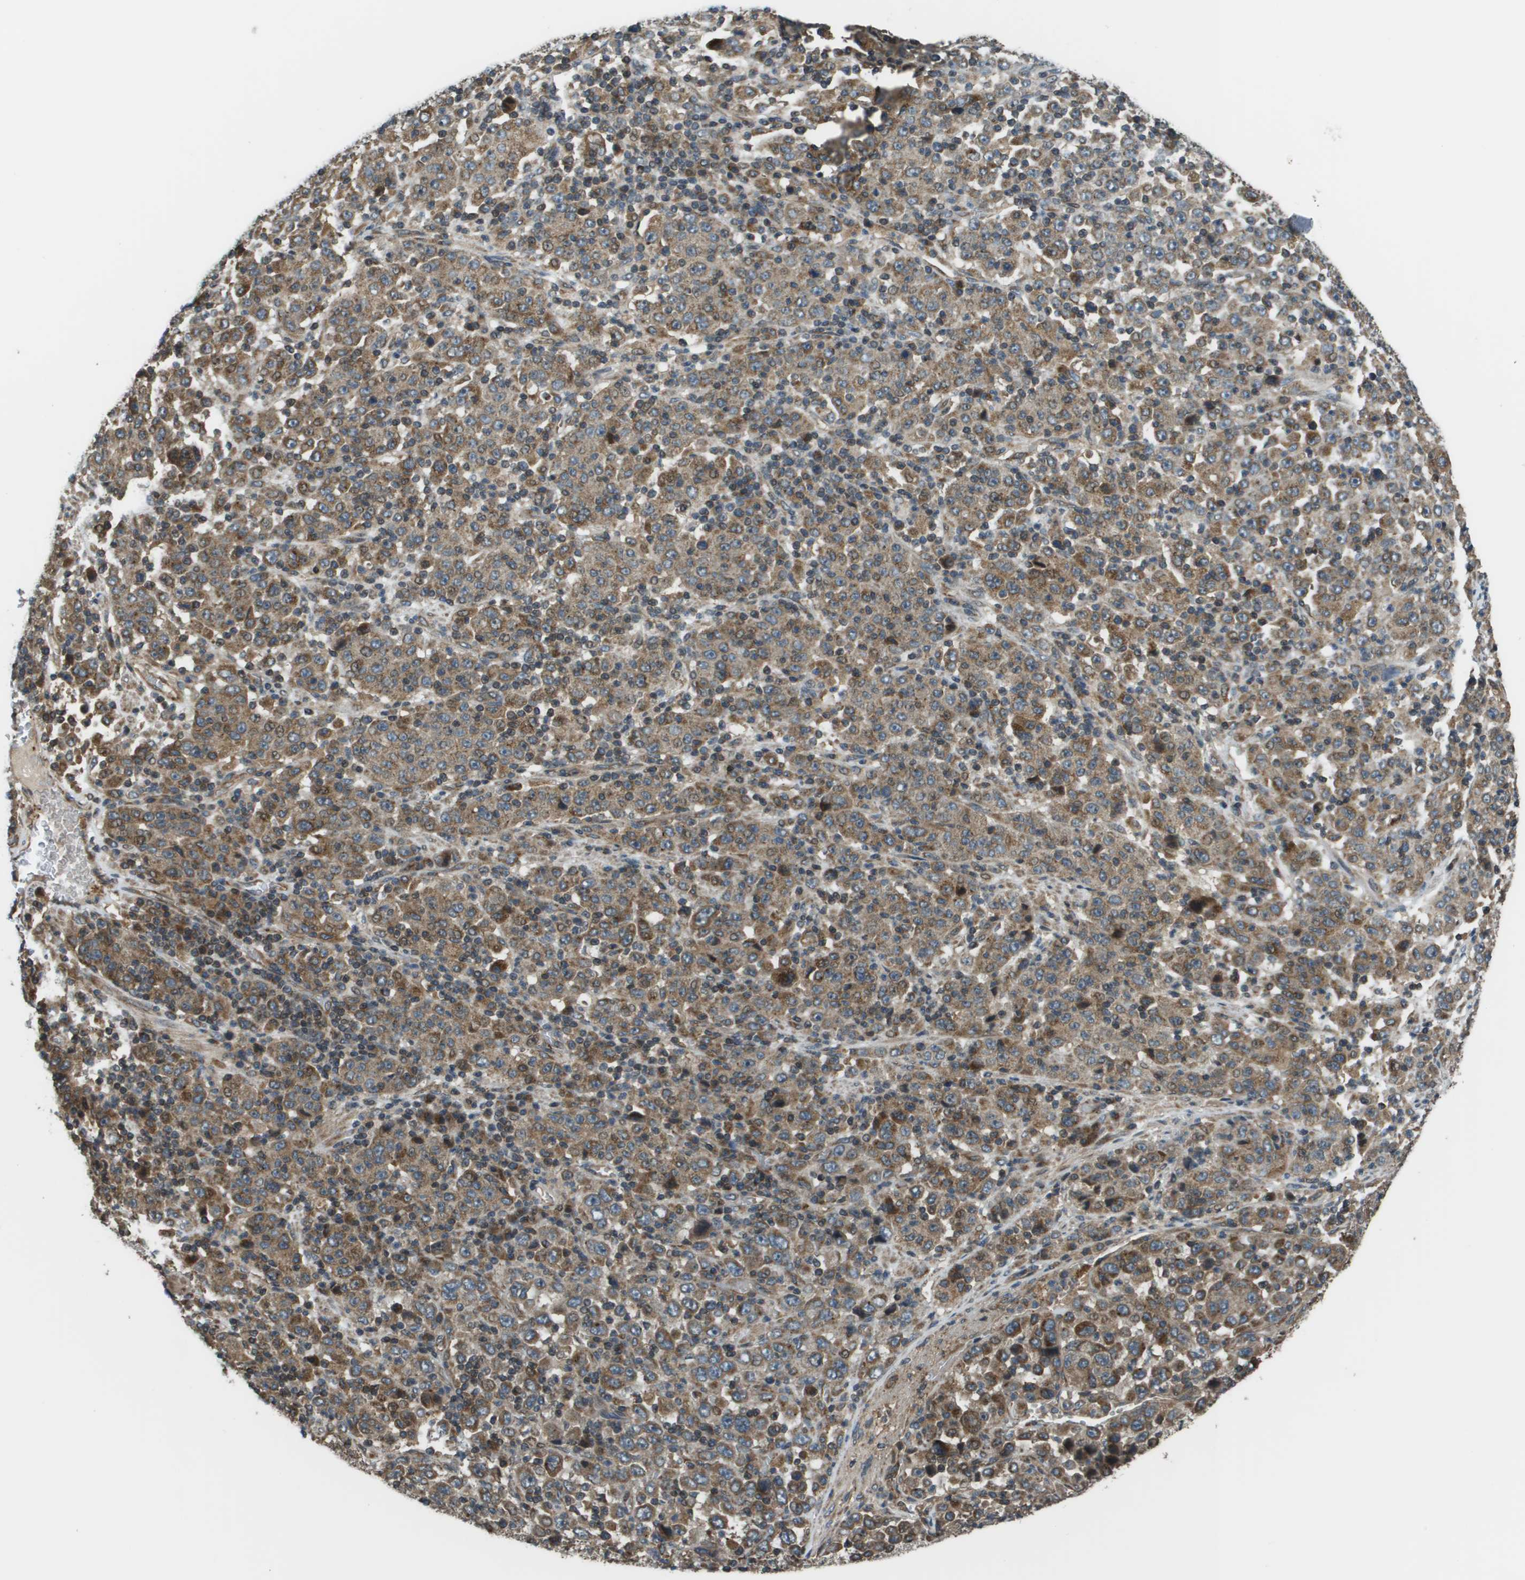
{"staining": {"intensity": "moderate", "quantity": ">75%", "location": "cytoplasmic/membranous"}, "tissue": "stomach cancer", "cell_type": "Tumor cells", "image_type": "cancer", "snomed": [{"axis": "morphology", "description": "Normal tissue, NOS"}, {"axis": "morphology", "description": "Adenocarcinoma, NOS"}, {"axis": "topography", "description": "Stomach, upper"}, {"axis": "topography", "description": "Stomach"}], "caption": "Protein staining by immunohistochemistry exhibits moderate cytoplasmic/membranous staining in about >75% of tumor cells in stomach cancer (adenocarcinoma). The staining was performed using DAB (3,3'-diaminobenzidine), with brown indicating positive protein expression. Nuclei are stained blue with hematoxylin.", "gene": "PLPBP", "patient": {"sex": "male", "age": 59}}